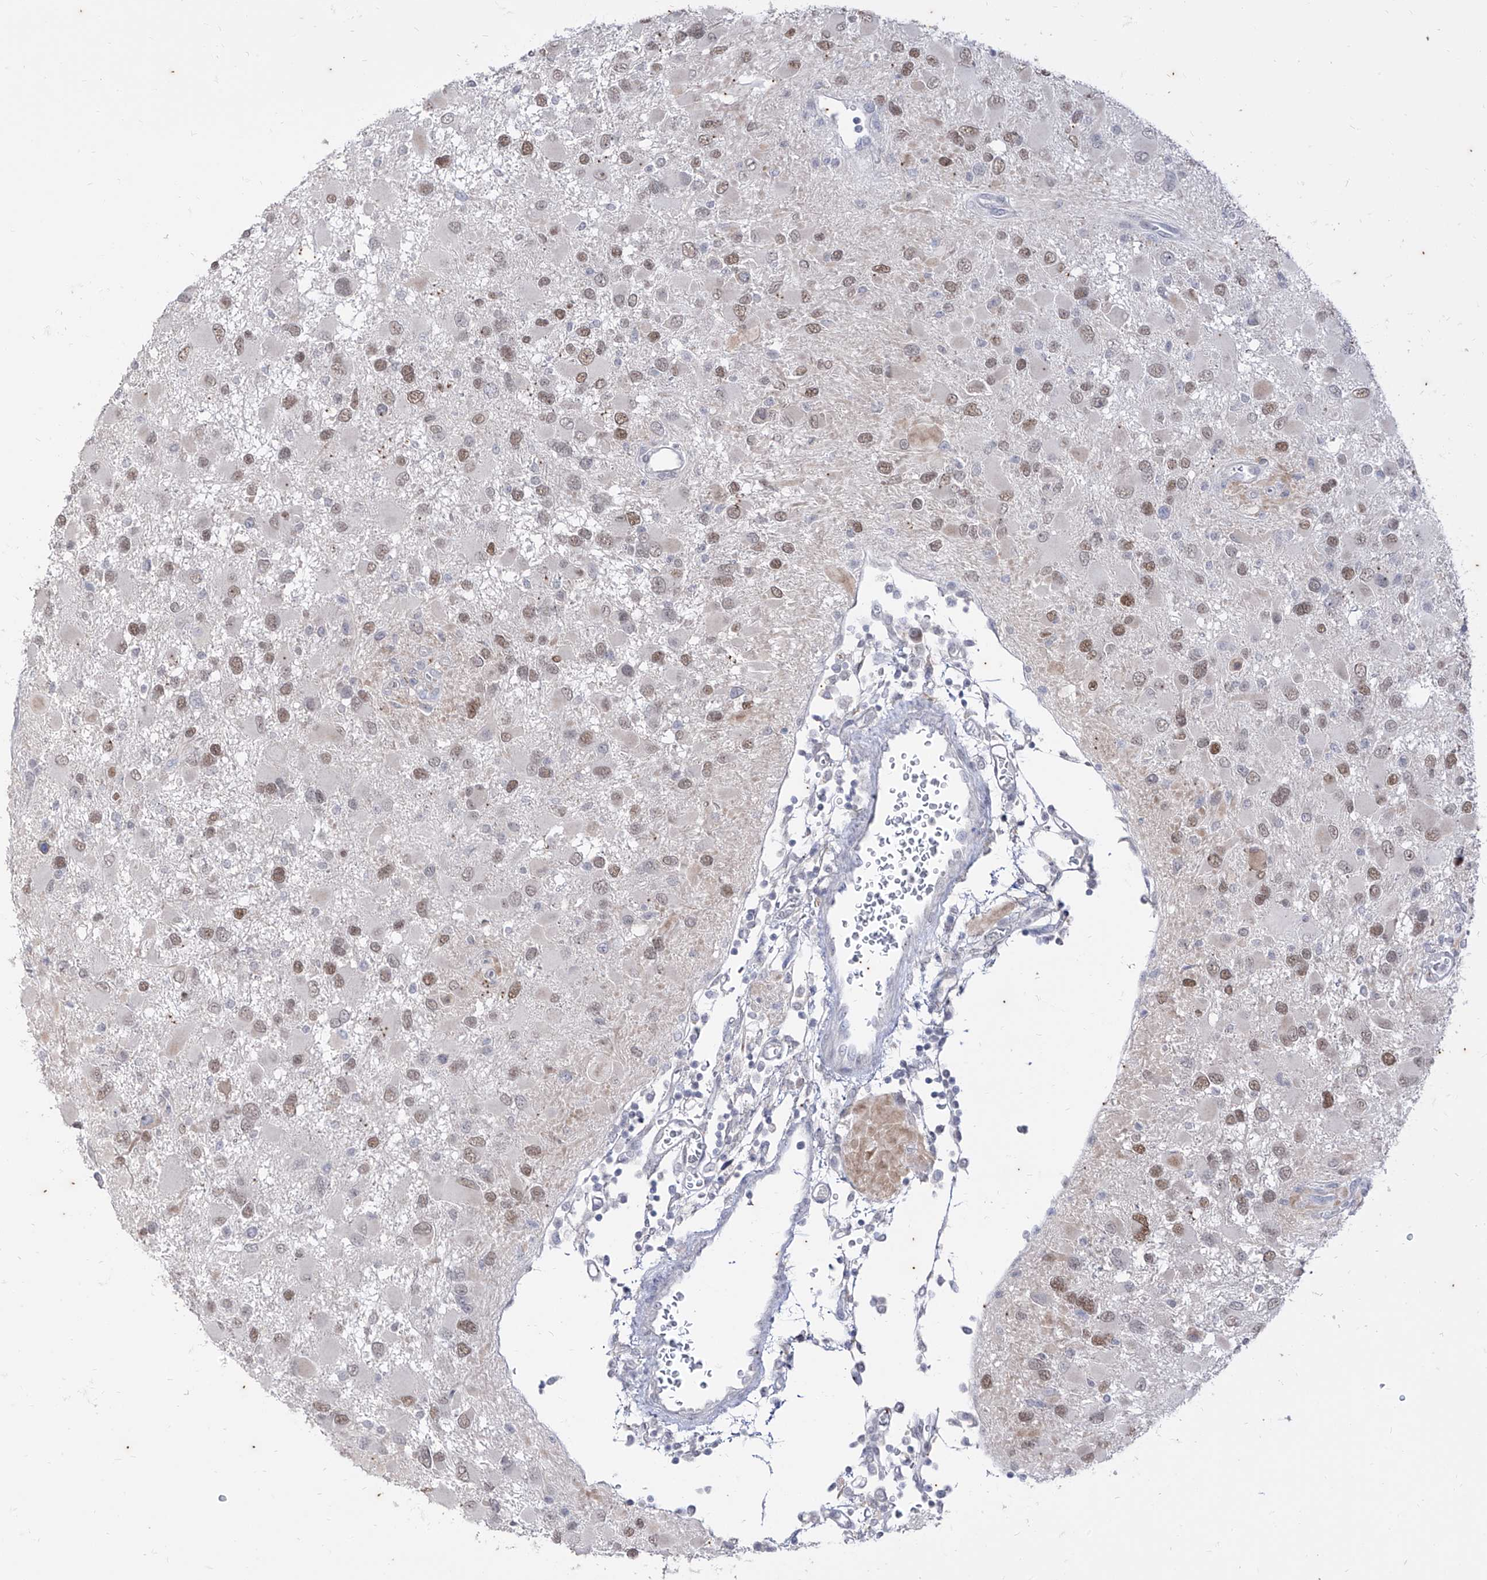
{"staining": {"intensity": "moderate", "quantity": "25%-75%", "location": "nuclear"}, "tissue": "glioma", "cell_type": "Tumor cells", "image_type": "cancer", "snomed": [{"axis": "morphology", "description": "Glioma, malignant, High grade"}, {"axis": "topography", "description": "Brain"}], "caption": "IHC (DAB (3,3'-diaminobenzidine)) staining of human malignant high-grade glioma reveals moderate nuclear protein positivity in about 25%-75% of tumor cells.", "gene": "PHF20L1", "patient": {"sex": "male", "age": 53}}